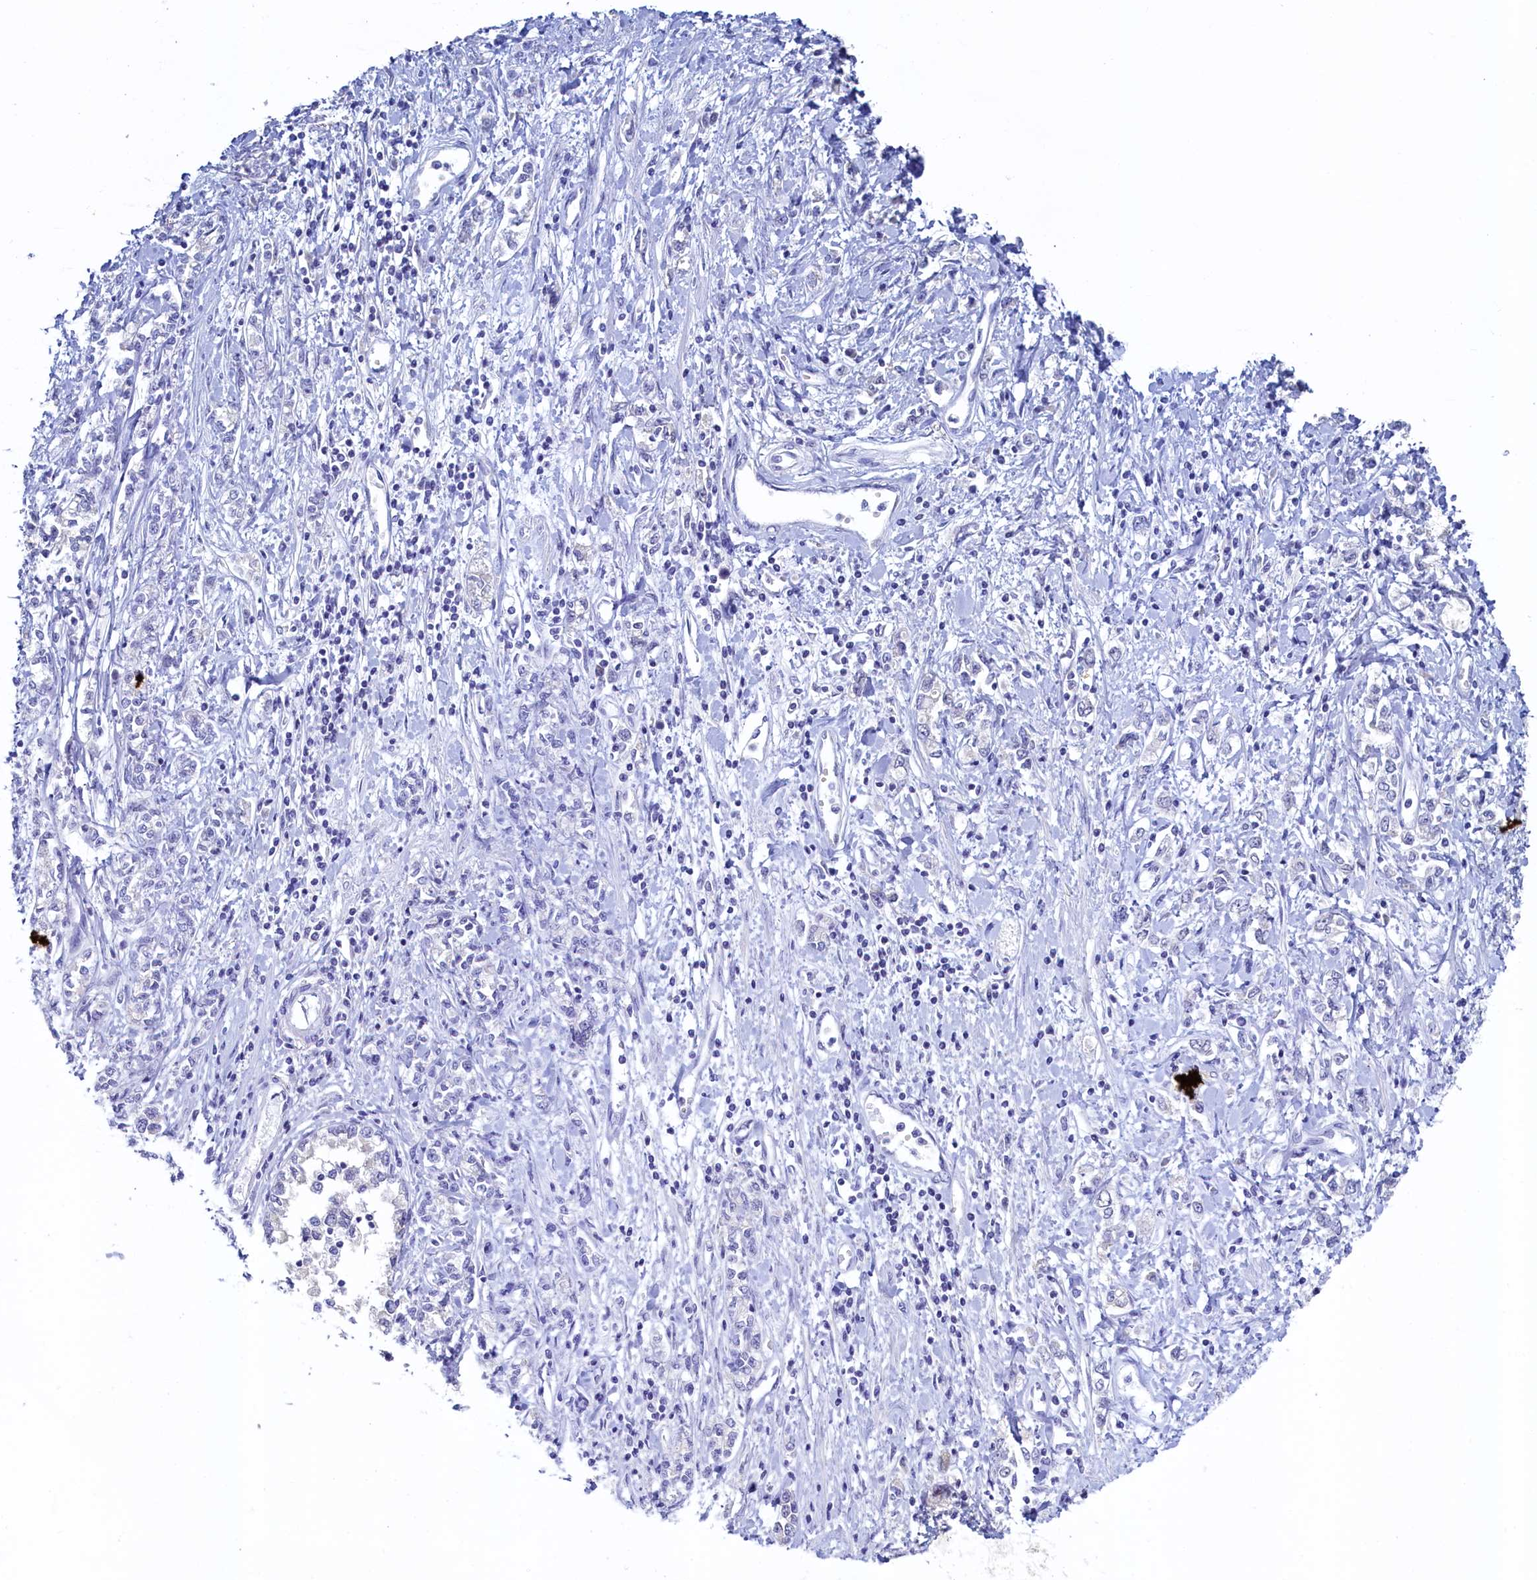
{"staining": {"intensity": "negative", "quantity": "none", "location": "none"}, "tissue": "stomach cancer", "cell_type": "Tumor cells", "image_type": "cancer", "snomed": [{"axis": "morphology", "description": "Adenocarcinoma, NOS"}, {"axis": "topography", "description": "Stomach"}], "caption": "Protein analysis of adenocarcinoma (stomach) reveals no significant expression in tumor cells.", "gene": "PAAF1", "patient": {"sex": "female", "age": 76}}